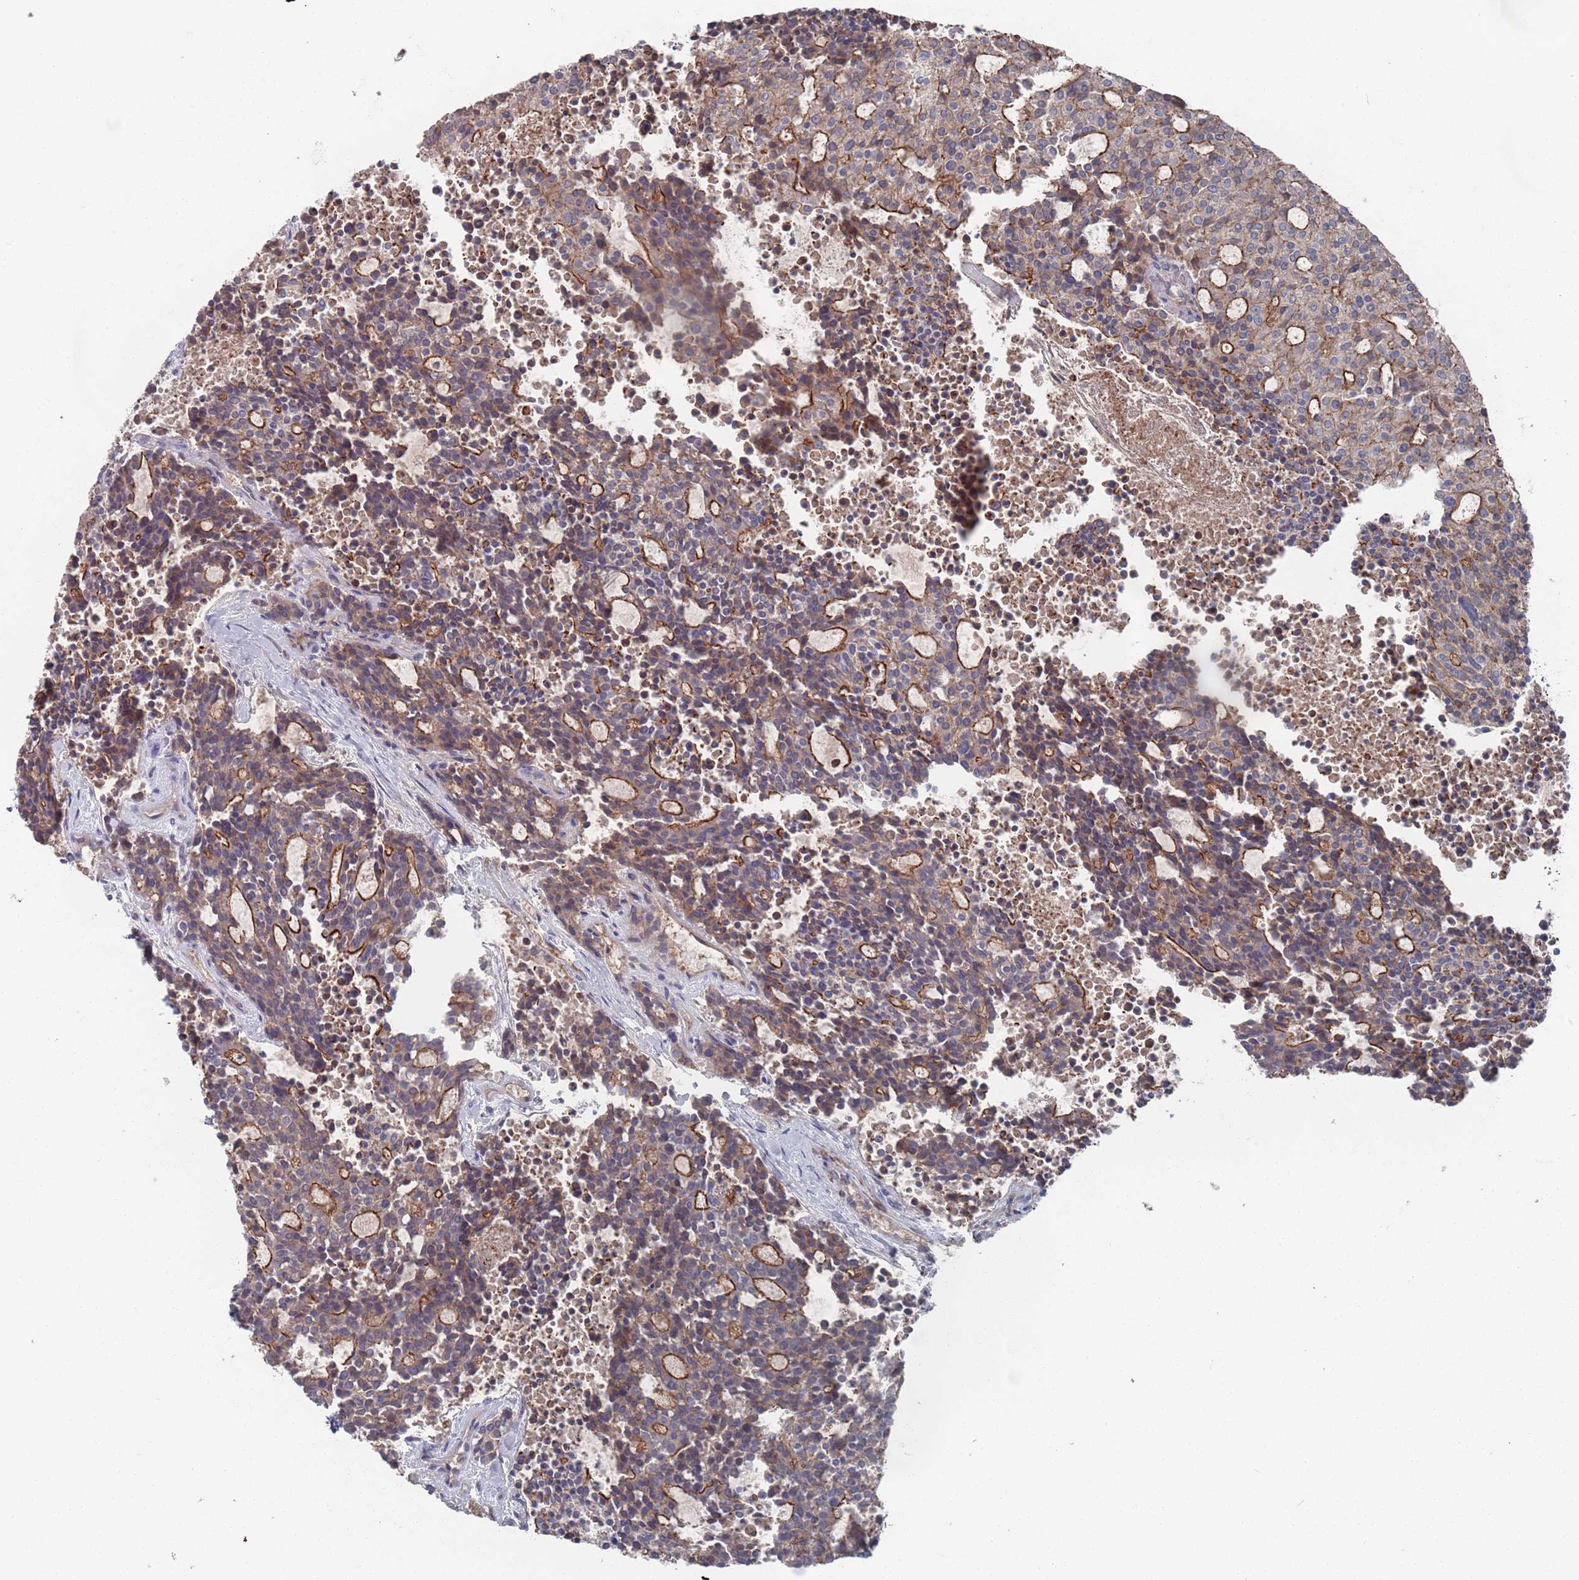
{"staining": {"intensity": "weak", "quantity": ">75%", "location": "cytoplasmic/membranous"}, "tissue": "carcinoid", "cell_type": "Tumor cells", "image_type": "cancer", "snomed": [{"axis": "morphology", "description": "Carcinoid, malignant, NOS"}, {"axis": "topography", "description": "Pancreas"}], "caption": "A photomicrograph showing weak cytoplasmic/membranous expression in approximately >75% of tumor cells in carcinoid, as visualized by brown immunohistochemical staining.", "gene": "PLEKHA4", "patient": {"sex": "female", "age": 54}}